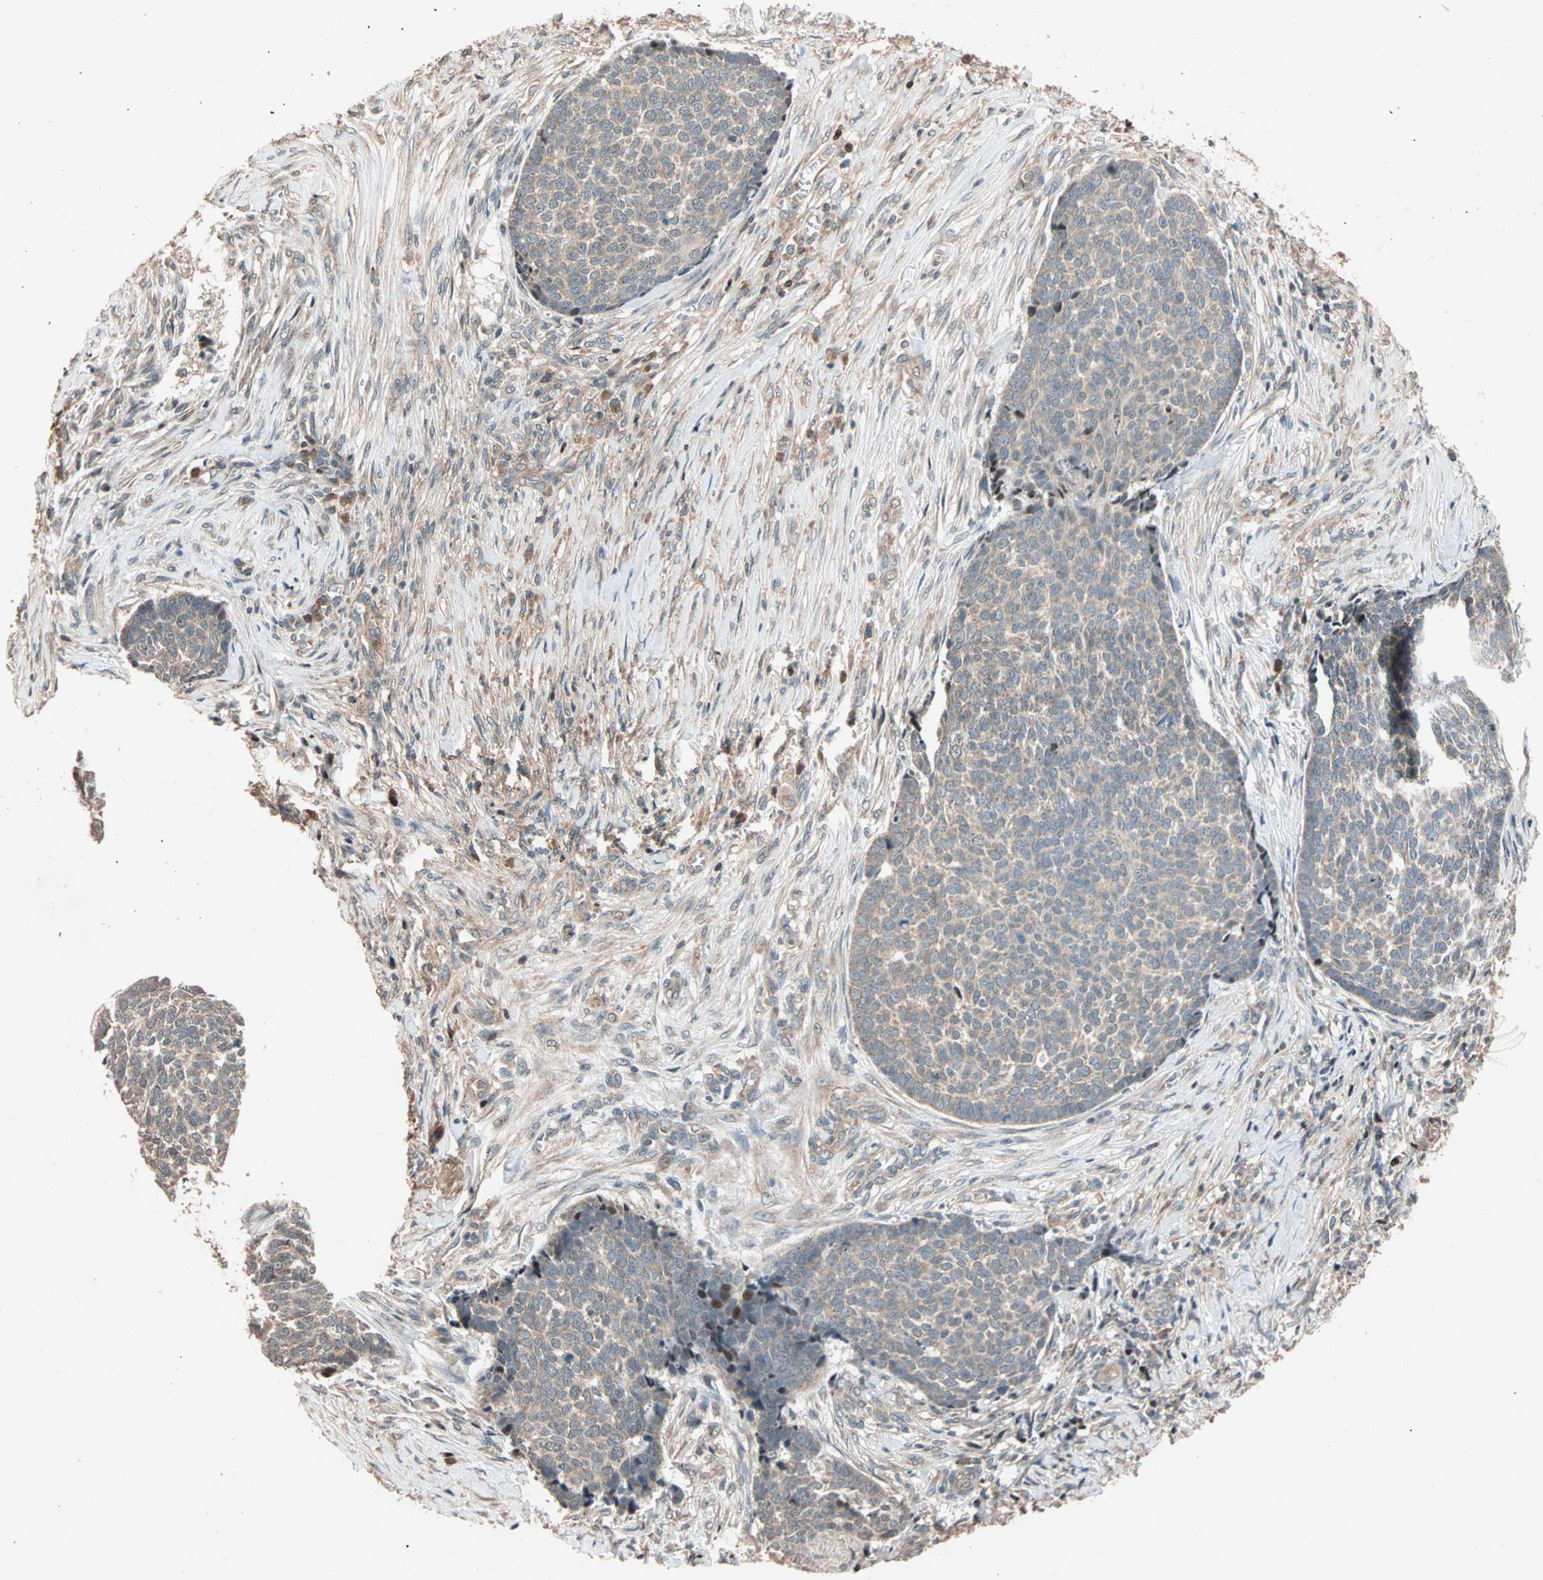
{"staining": {"intensity": "weak", "quantity": ">75%", "location": "cytoplasmic/membranous"}, "tissue": "skin cancer", "cell_type": "Tumor cells", "image_type": "cancer", "snomed": [{"axis": "morphology", "description": "Basal cell carcinoma"}, {"axis": "topography", "description": "Skin"}], "caption": "Immunohistochemical staining of human basal cell carcinoma (skin) exhibits low levels of weak cytoplasmic/membranous protein expression in about >75% of tumor cells. The protein of interest is stained brown, and the nuclei are stained in blue (DAB (3,3'-diaminobenzidine) IHC with brightfield microscopy, high magnification).", "gene": "HECW1", "patient": {"sex": "male", "age": 84}}